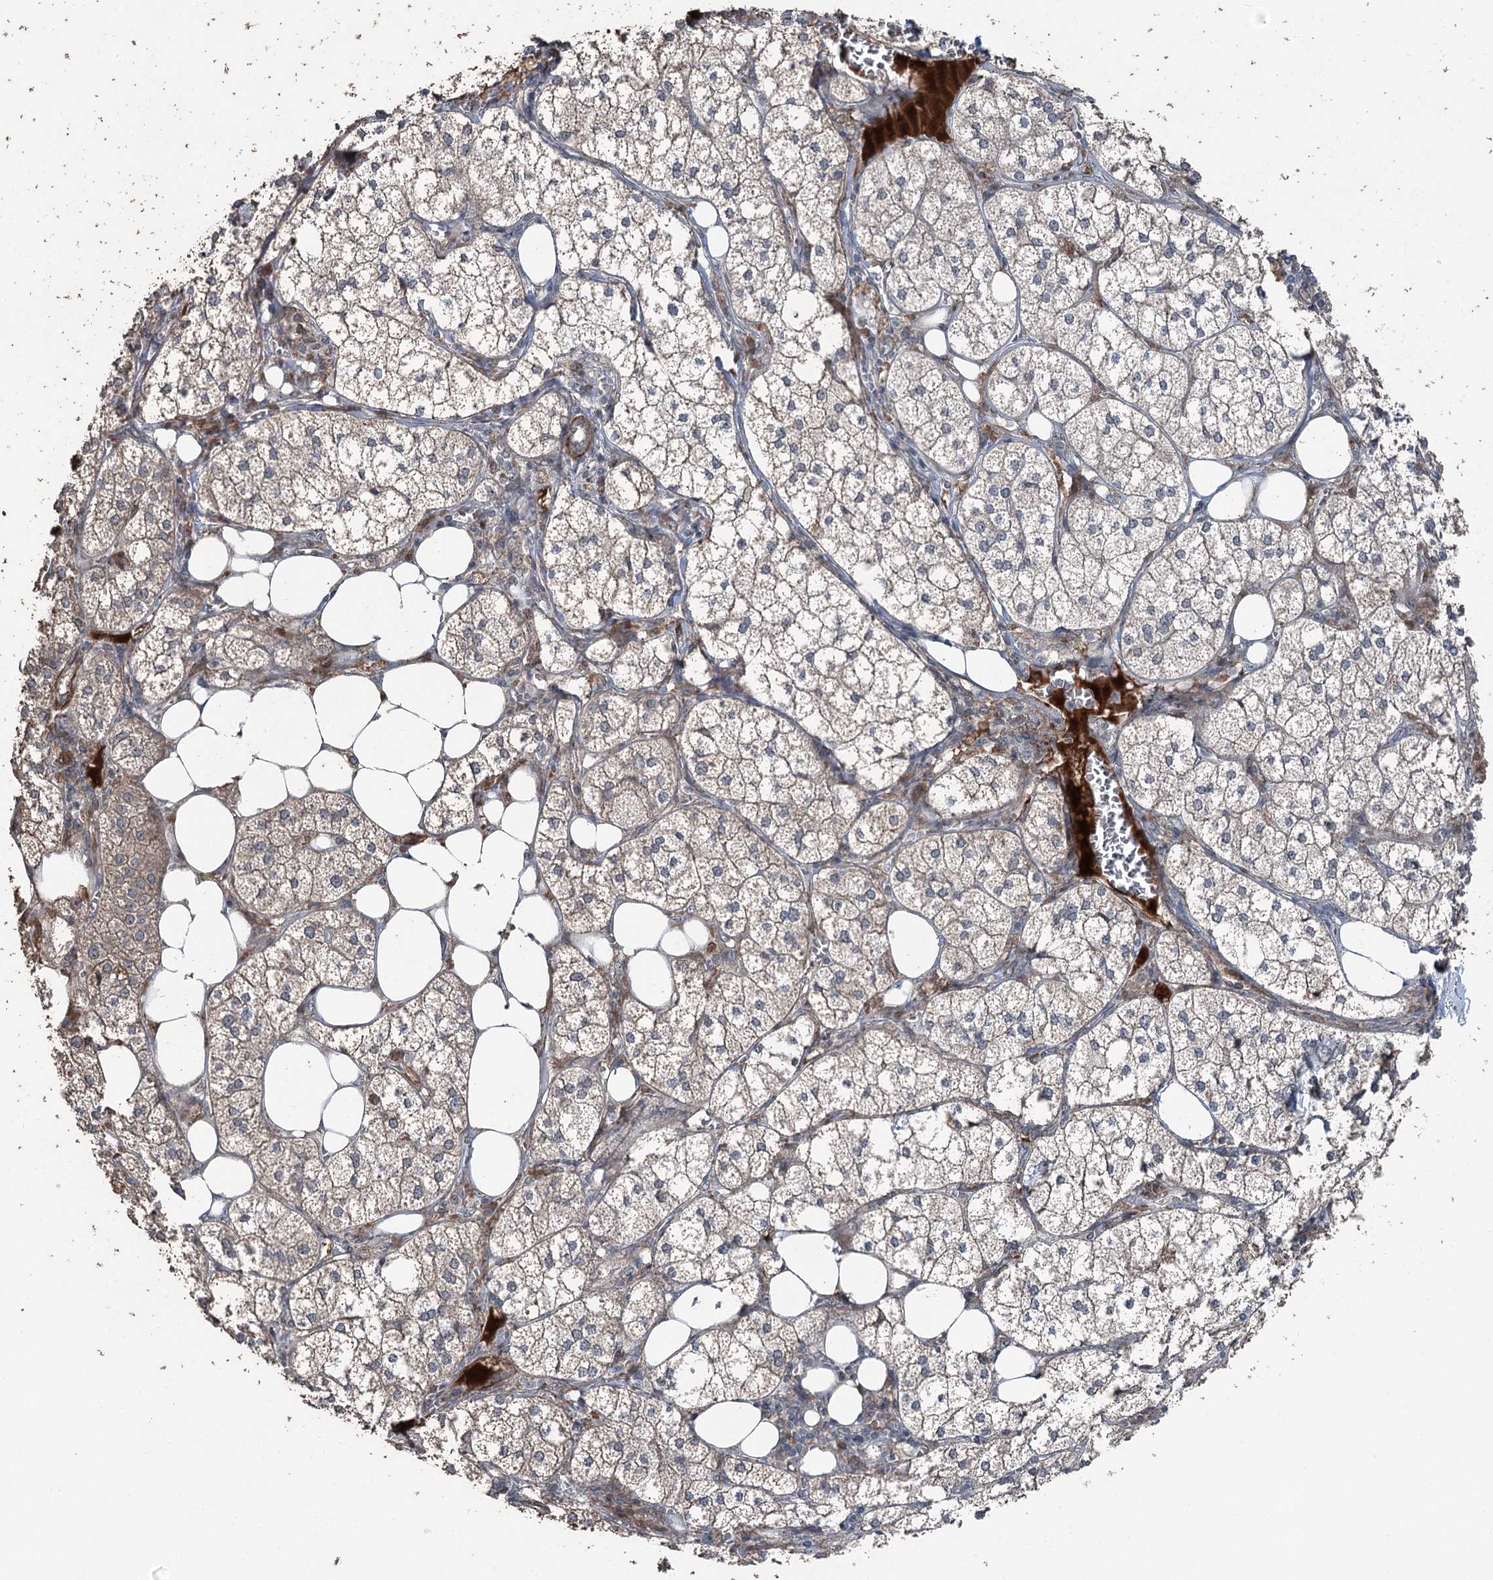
{"staining": {"intensity": "weak", "quantity": "25%-75%", "location": "cytoplasmic/membranous"}, "tissue": "adrenal gland", "cell_type": "Glandular cells", "image_type": "normal", "snomed": [{"axis": "morphology", "description": "Normal tissue, NOS"}, {"axis": "topography", "description": "Adrenal gland"}], "caption": "IHC (DAB (3,3'-diaminobenzidine)) staining of normal human adrenal gland reveals weak cytoplasmic/membranous protein staining in about 25%-75% of glandular cells. (brown staining indicates protein expression, while blue staining denotes nuclei).", "gene": "CCDC82", "patient": {"sex": "female", "age": 61}}